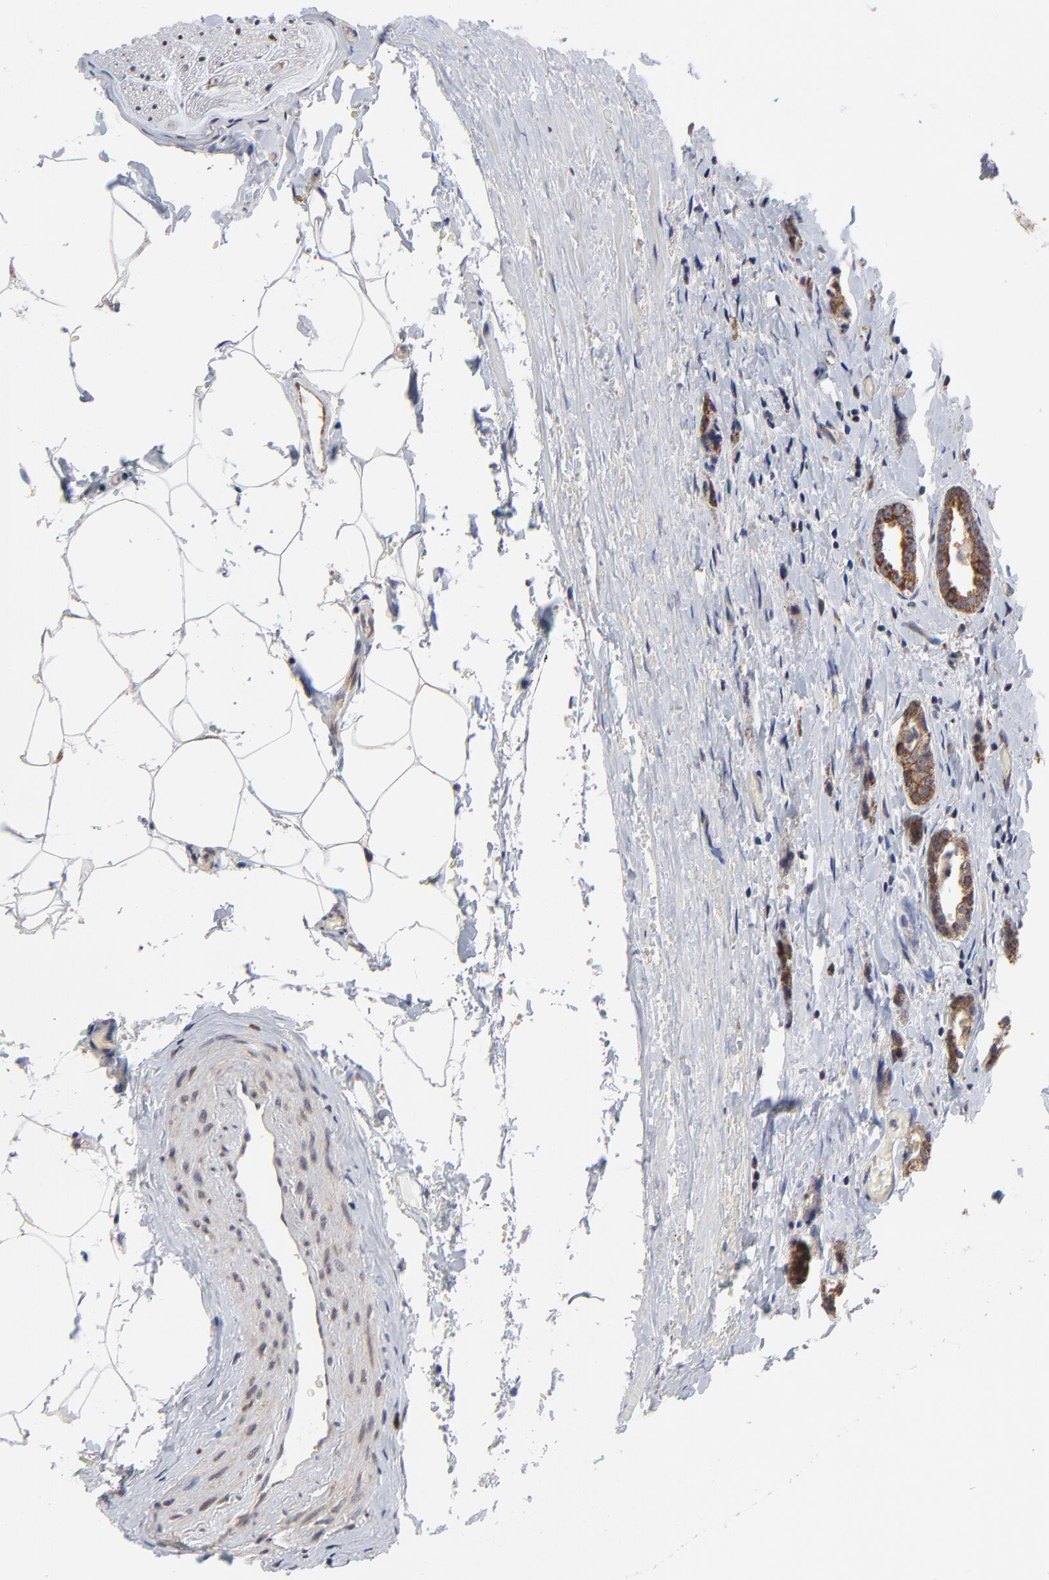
{"staining": {"intensity": "moderate", "quantity": ">75%", "location": "cytoplasmic/membranous"}, "tissue": "prostate cancer", "cell_type": "Tumor cells", "image_type": "cancer", "snomed": [{"axis": "morphology", "description": "Adenocarcinoma, Medium grade"}, {"axis": "topography", "description": "Prostate"}], "caption": "Protein staining displays moderate cytoplasmic/membranous positivity in approximately >75% of tumor cells in prostate cancer (adenocarcinoma (medium-grade)).", "gene": "ZNF550", "patient": {"sex": "male", "age": 59}}